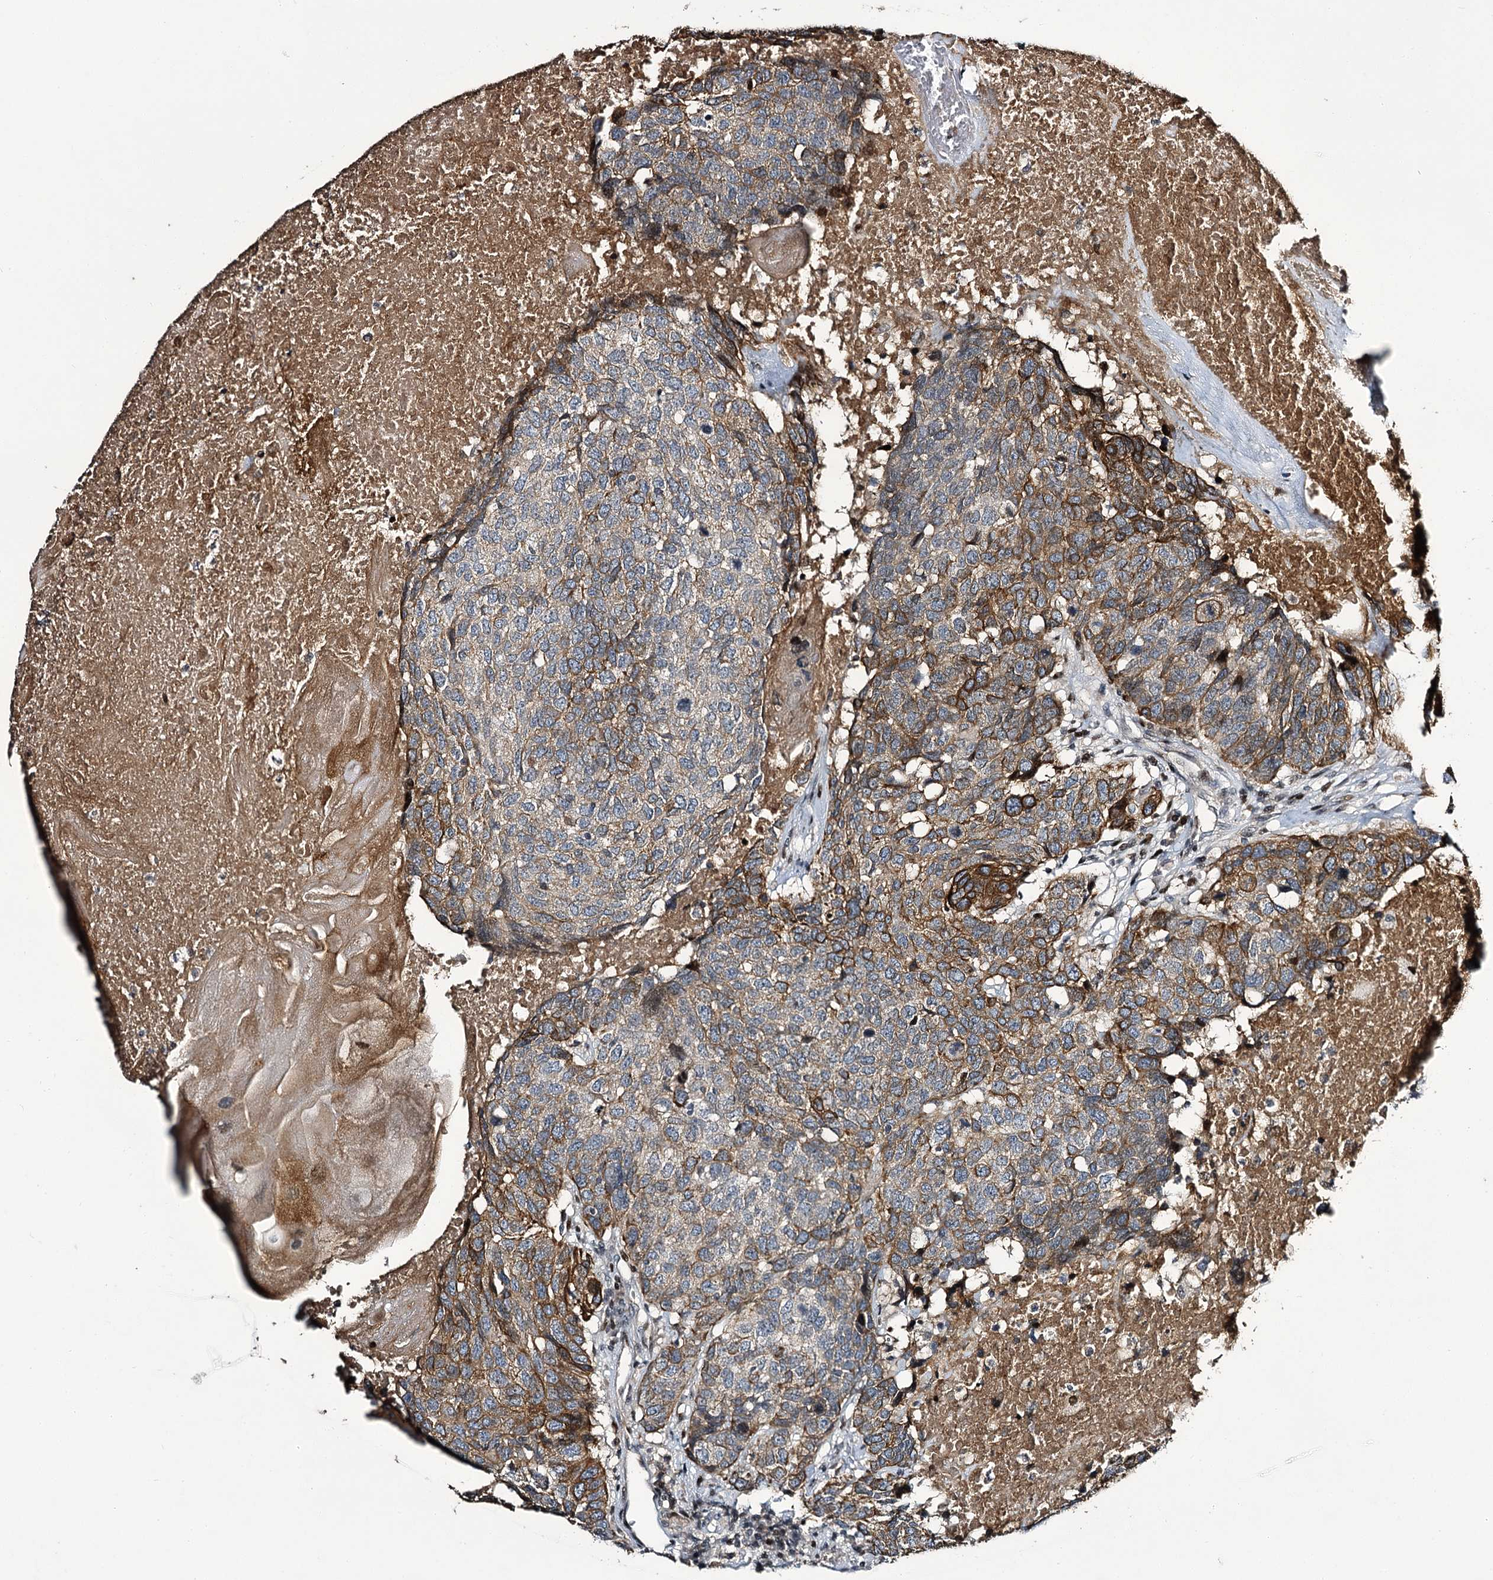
{"staining": {"intensity": "moderate", "quantity": "25%-75%", "location": "cytoplasmic/membranous"}, "tissue": "head and neck cancer", "cell_type": "Tumor cells", "image_type": "cancer", "snomed": [{"axis": "morphology", "description": "Squamous cell carcinoma, NOS"}, {"axis": "topography", "description": "Head-Neck"}], "caption": "This histopathology image demonstrates immunohistochemistry staining of human head and neck cancer, with medium moderate cytoplasmic/membranous staining in about 25%-75% of tumor cells.", "gene": "ITFG2", "patient": {"sex": "male", "age": 66}}